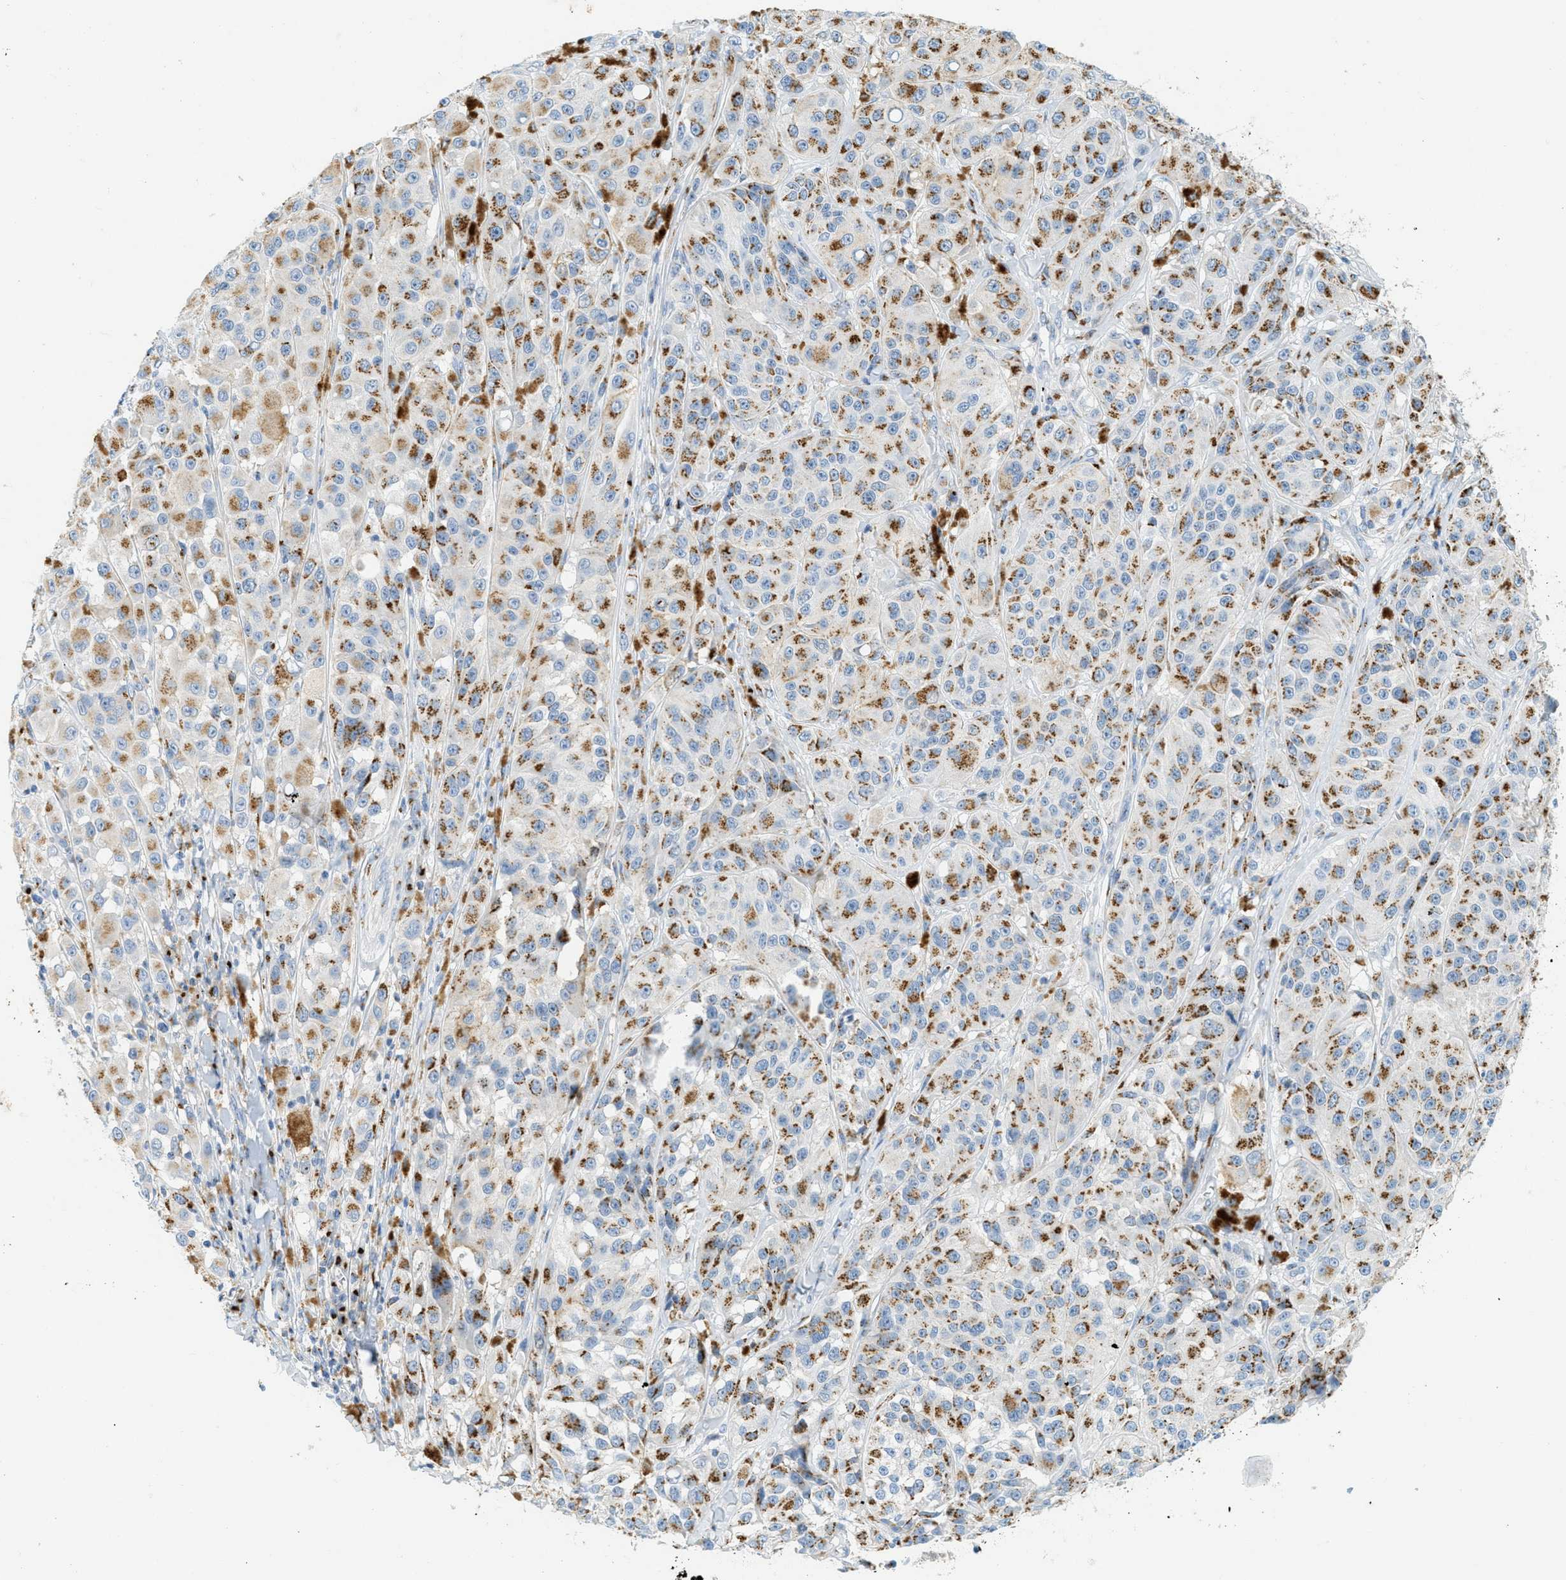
{"staining": {"intensity": "moderate", "quantity": ">75%", "location": "cytoplasmic/membranous"}, "tissue": "melanoma", "cell_type": "Tumor cells", "image_type": "cancer", "snomed": [{"axis": "morphology", "description": "Malignant melanoma, NOS"}, {"axis": "topography", "description": "Skin"}], "caption": "Protein expression analysis of human malignant melanoma reveals moderate cytoplasmic/membranous expression in about >75% of tumor cells. (DAB = brown stain, brightfield microscopy at high magnification).", "gene": "ENTPD4", "patient": {"sex": "male", "age": 84}}